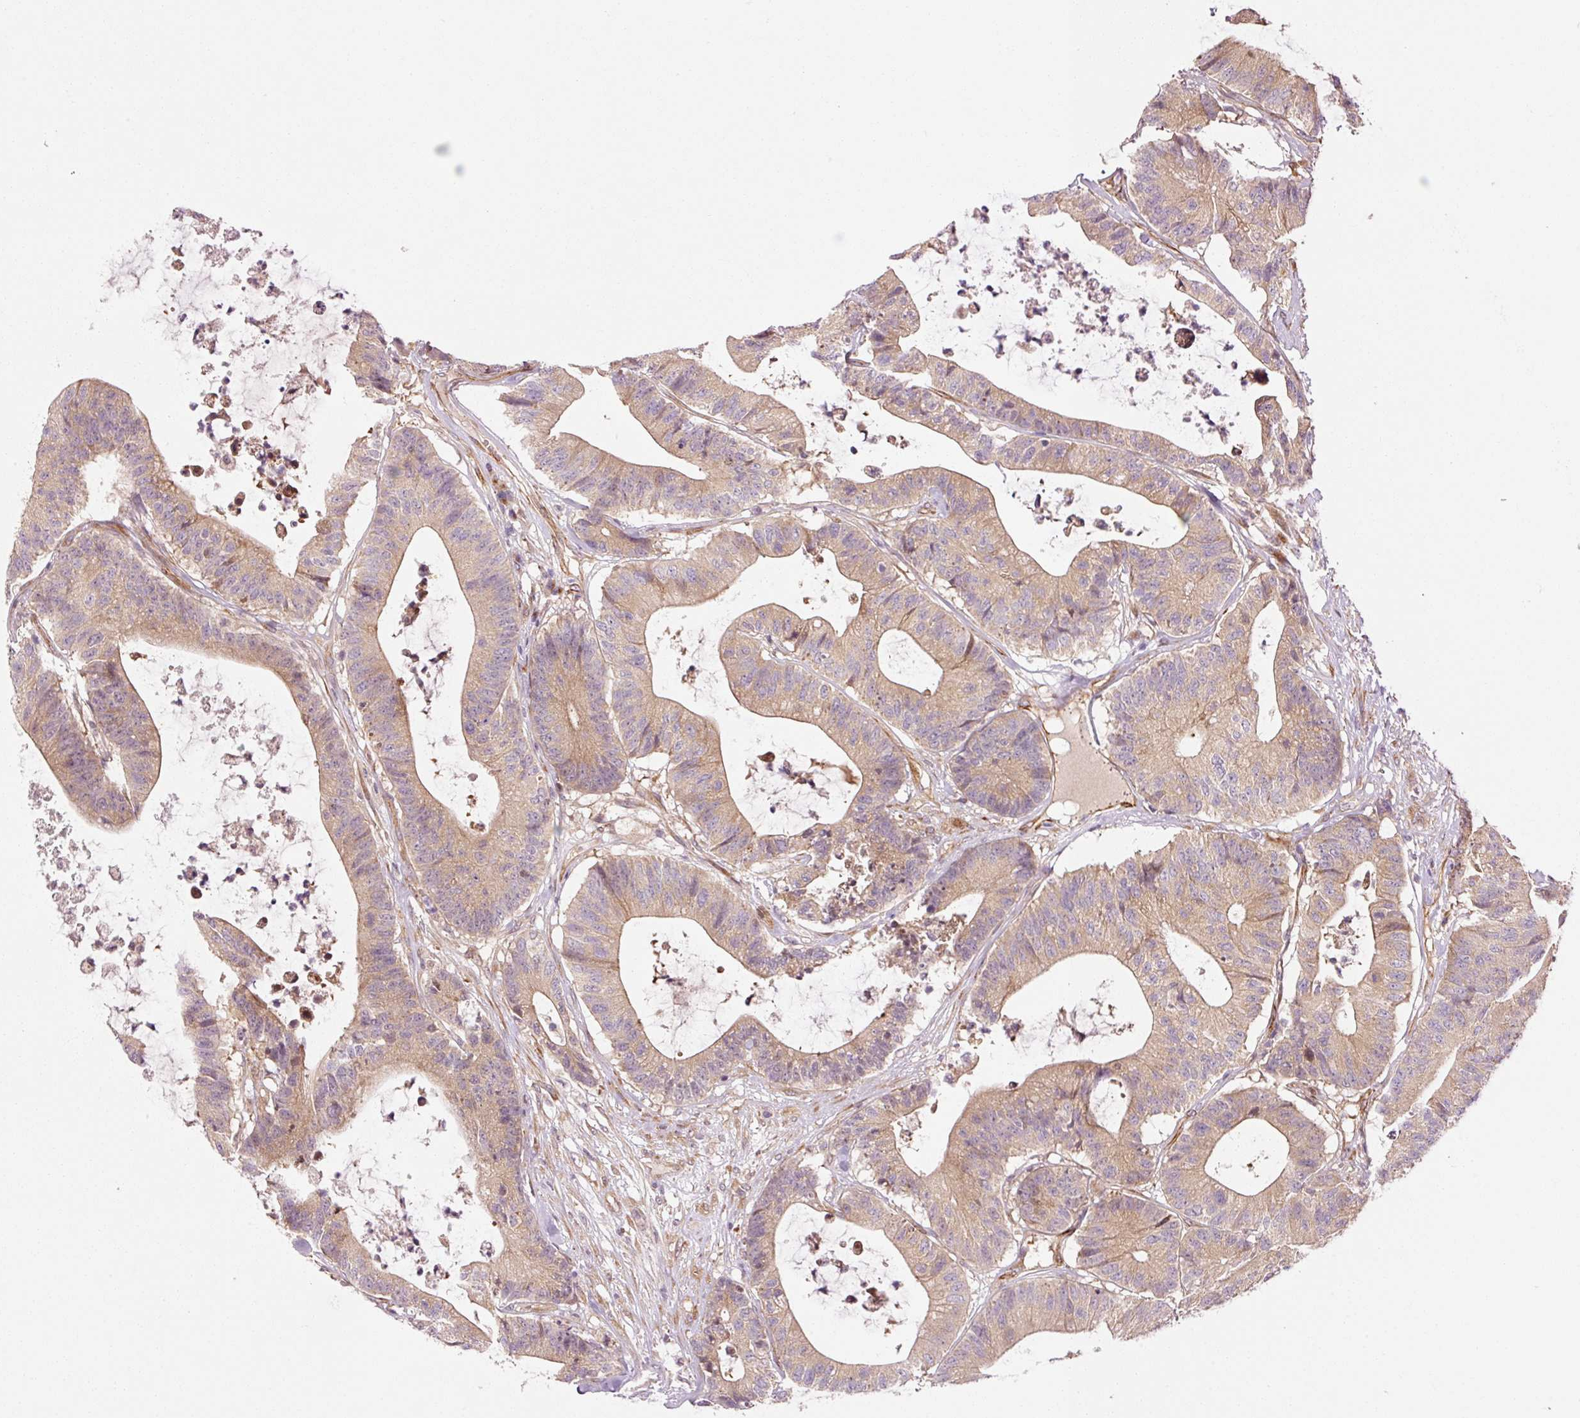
{"staining": {"intensity": "moderate", "quantity": ">75%", "location": "cytoplasmic/membranous"}, "tissue": "colorectal cancer", "cell_type": "Tumor cells", "image_type": "cancer", "snomed": [{"axis": "morphology", "description": "Adenocarcinoma, NOS"}, {"axis": "topography", "description": "Colon"}], "caption": "Immunohistochemical staining of human adenocarcinoma (colorectal) displays medium levels of moderate cytoplasmic/membranous staining in about >75% of tumor cells.", "gene": "PPP1R14B", "patient": {"sex": "female", "age": 84}}